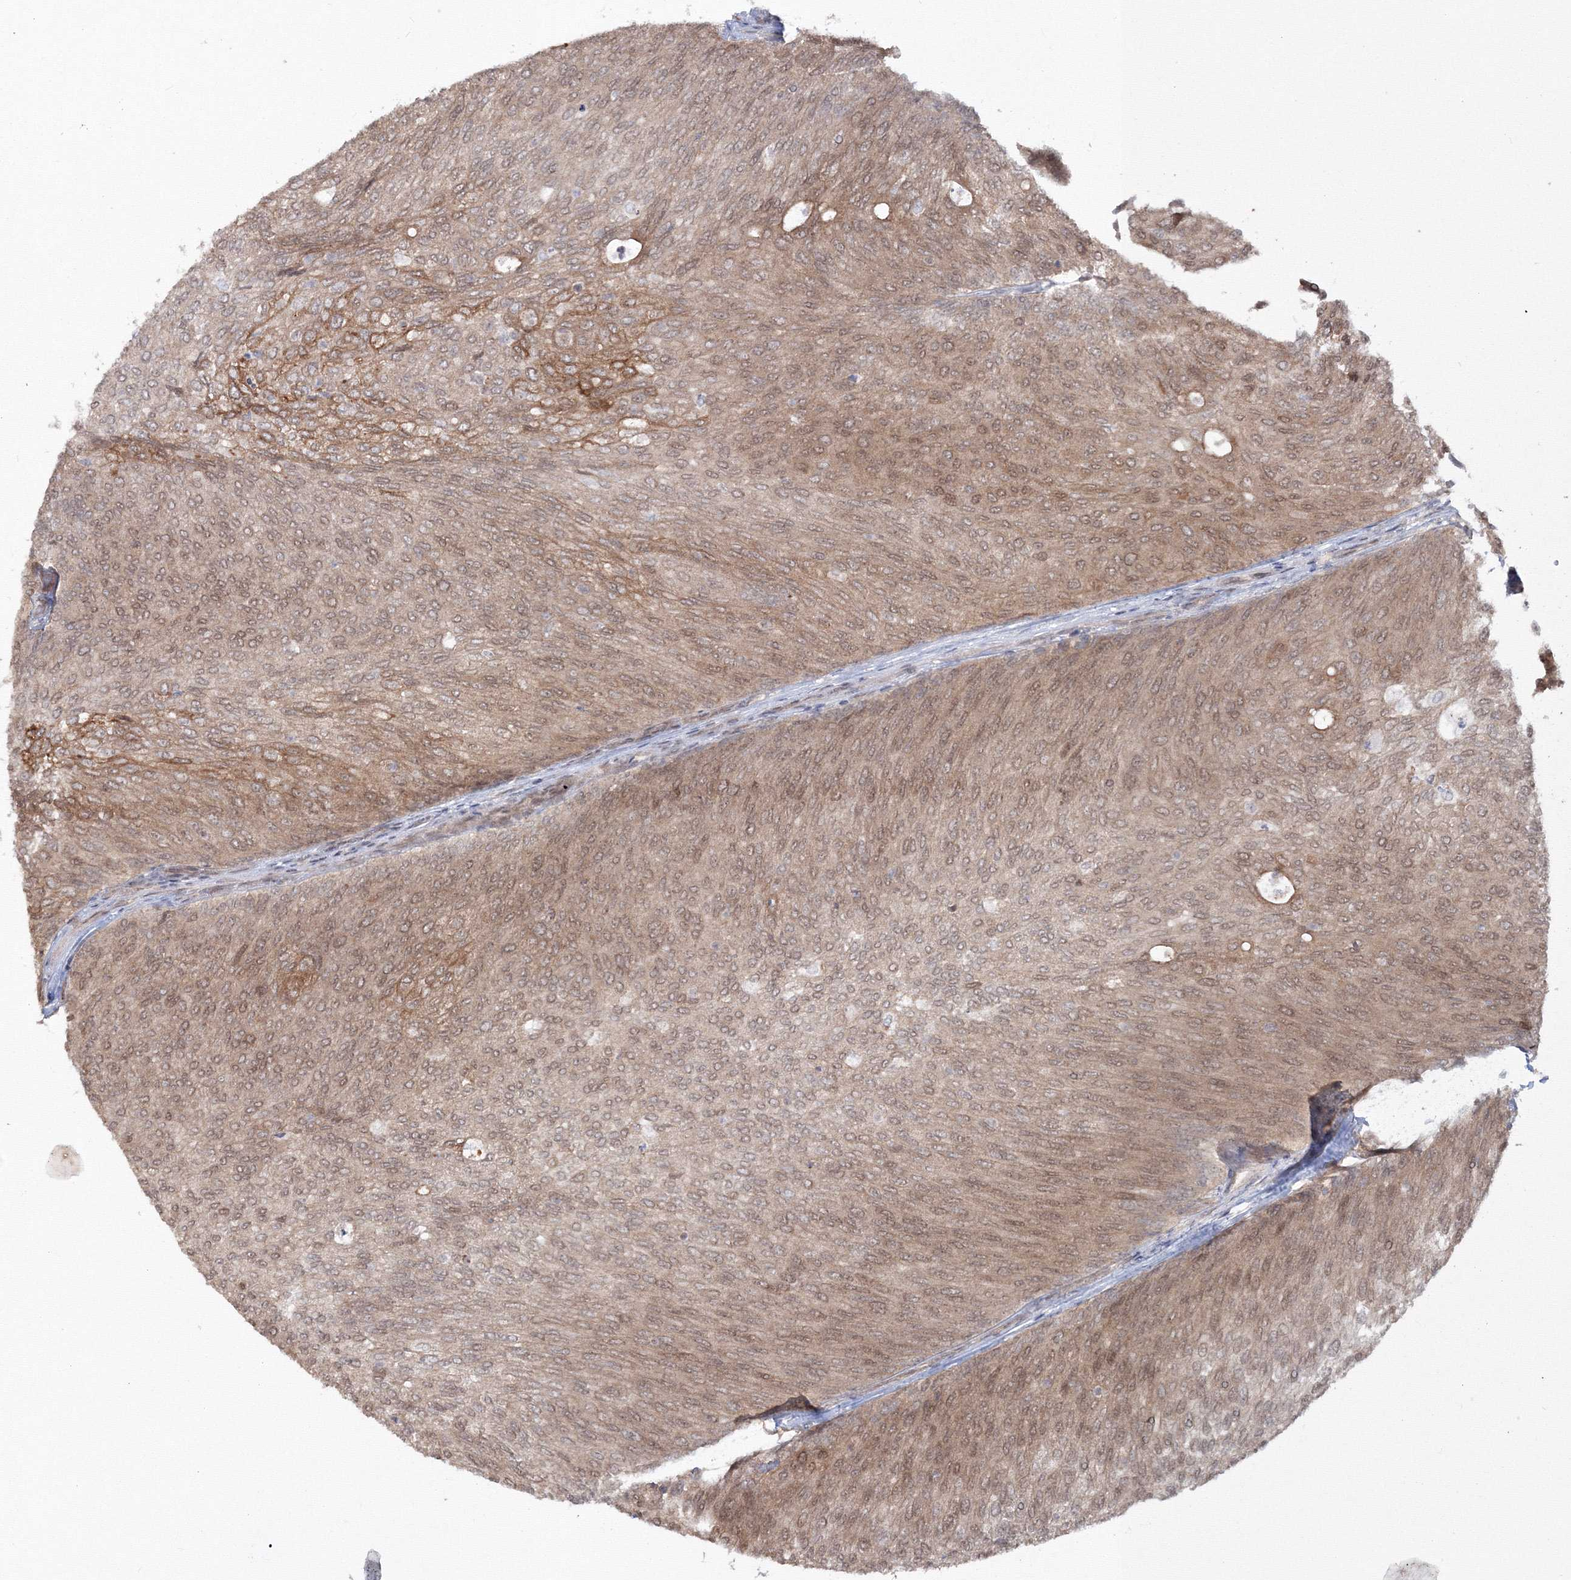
{"staining": {"intensity": "moderate", "quantity": ">75%", "location": "cytoplasmic/membranous,nuclear"}, "tissue": "urothelial cancer", "cell_type": "Tumor cells", "image_type": "cancer", "snomed": [{"axis": "morphology", "description": "Urothelial carcinoma, Low grade"}, {"axis": "topography", "description": "Urinary bladder"}], "caption": "IHC (DAB) staining of human urothelial cancer demonstrates moderate cytoplasmic/membranous and nuclear protein staining in about >75% of tumor cells.", "gene": "ZFAND6", "patient": {"sex": "female", "age": 79}}